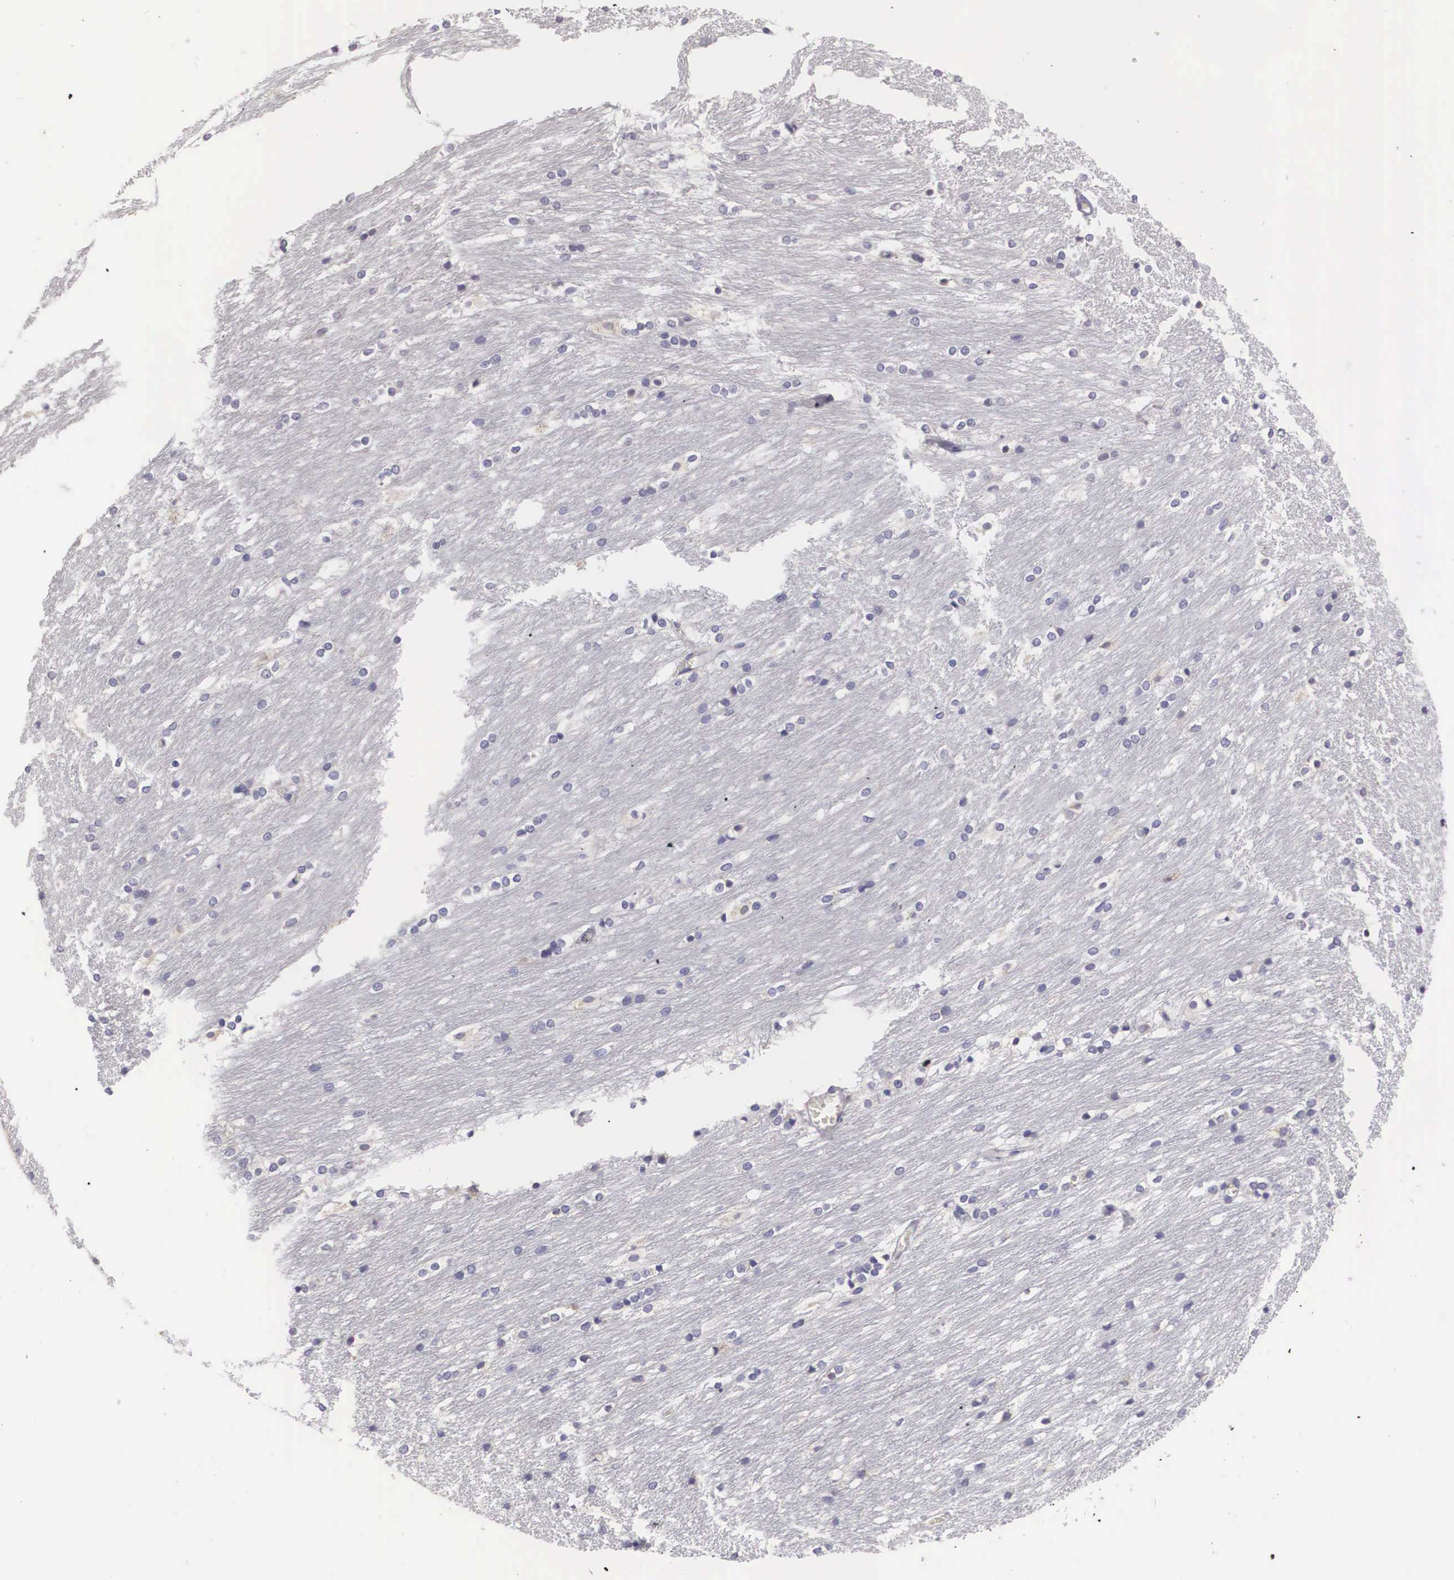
{"staining": {"intensity": "negative", "quantity": "none", "location": "none"}, "tissue": "caudate", "cell_type": "Glial cells", "image_type": "normal", "snomed": [{"axis": "morphology", "description": "Normal tissue, NOS"}, {"axis": "topography", "description": "Lateral ventricle wall"}], "caption": "Glial cells show no significant positivity in benign caudate. The staining is performed using DAB brown chromogen with nuclei counter-stained in using hematoxylin.", "gene": "ARMCX3", "patient": {"sex": "female", "age": 19}}